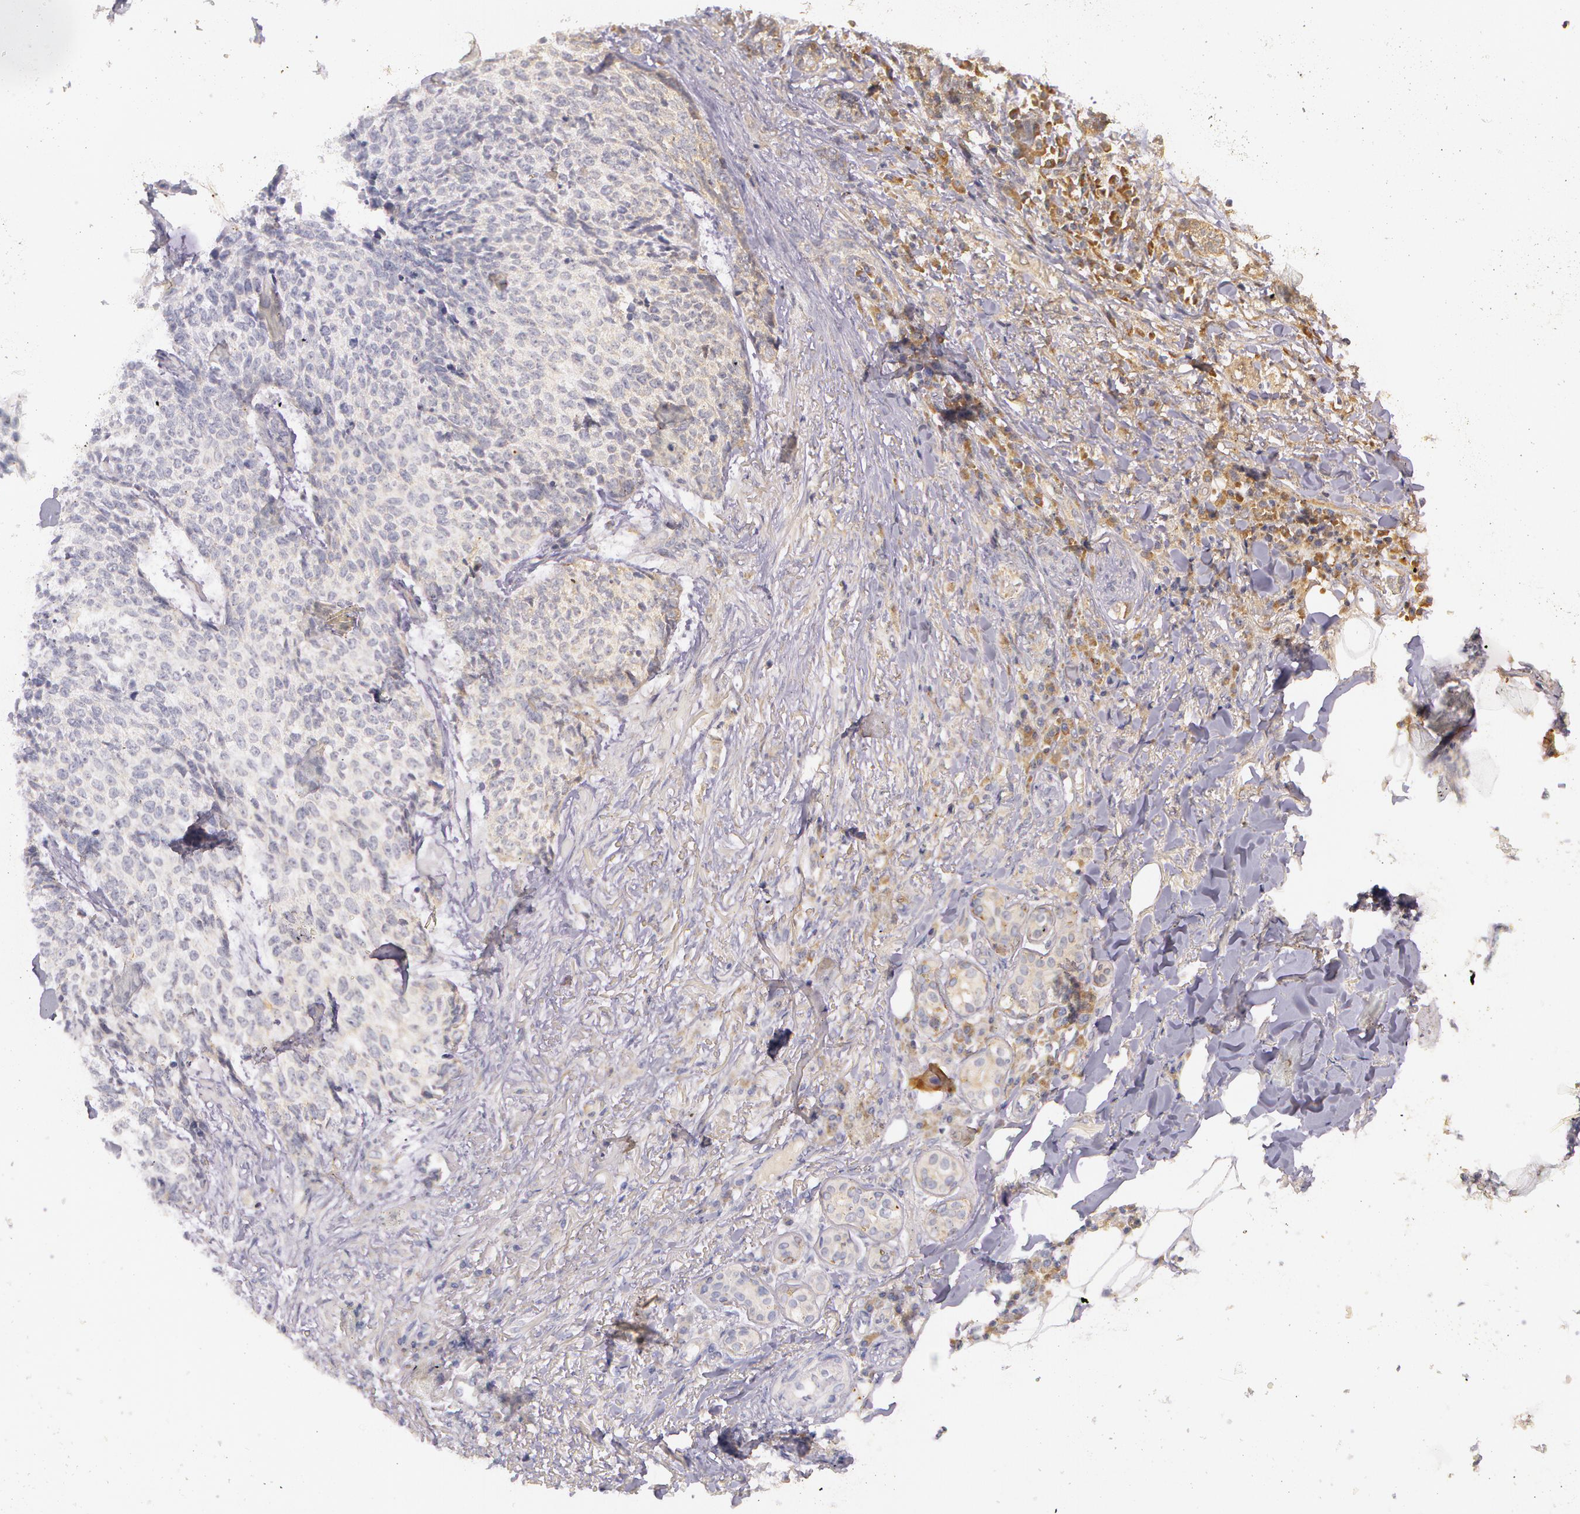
{"staining": {"intensity": "weak", "quantity": ">75%", "location": "cytoplasmic/membranous"}, "tissue": "skin cancer", "cell_type": "Tumor cells", "image_type": "cancer", "snomed": [{"axis": "morphology", "description": "Basal cell carcinoma"}, {"axis": "topography", "description": "Skin"}], "caption": "Protein staining shows weak cytoplasmic/membranous expression in approximately >75% of tumor cells in basal cell carcinoma (skin).", "gene": "ASCC2", "patient": {"sex": "female", "age": 89}}